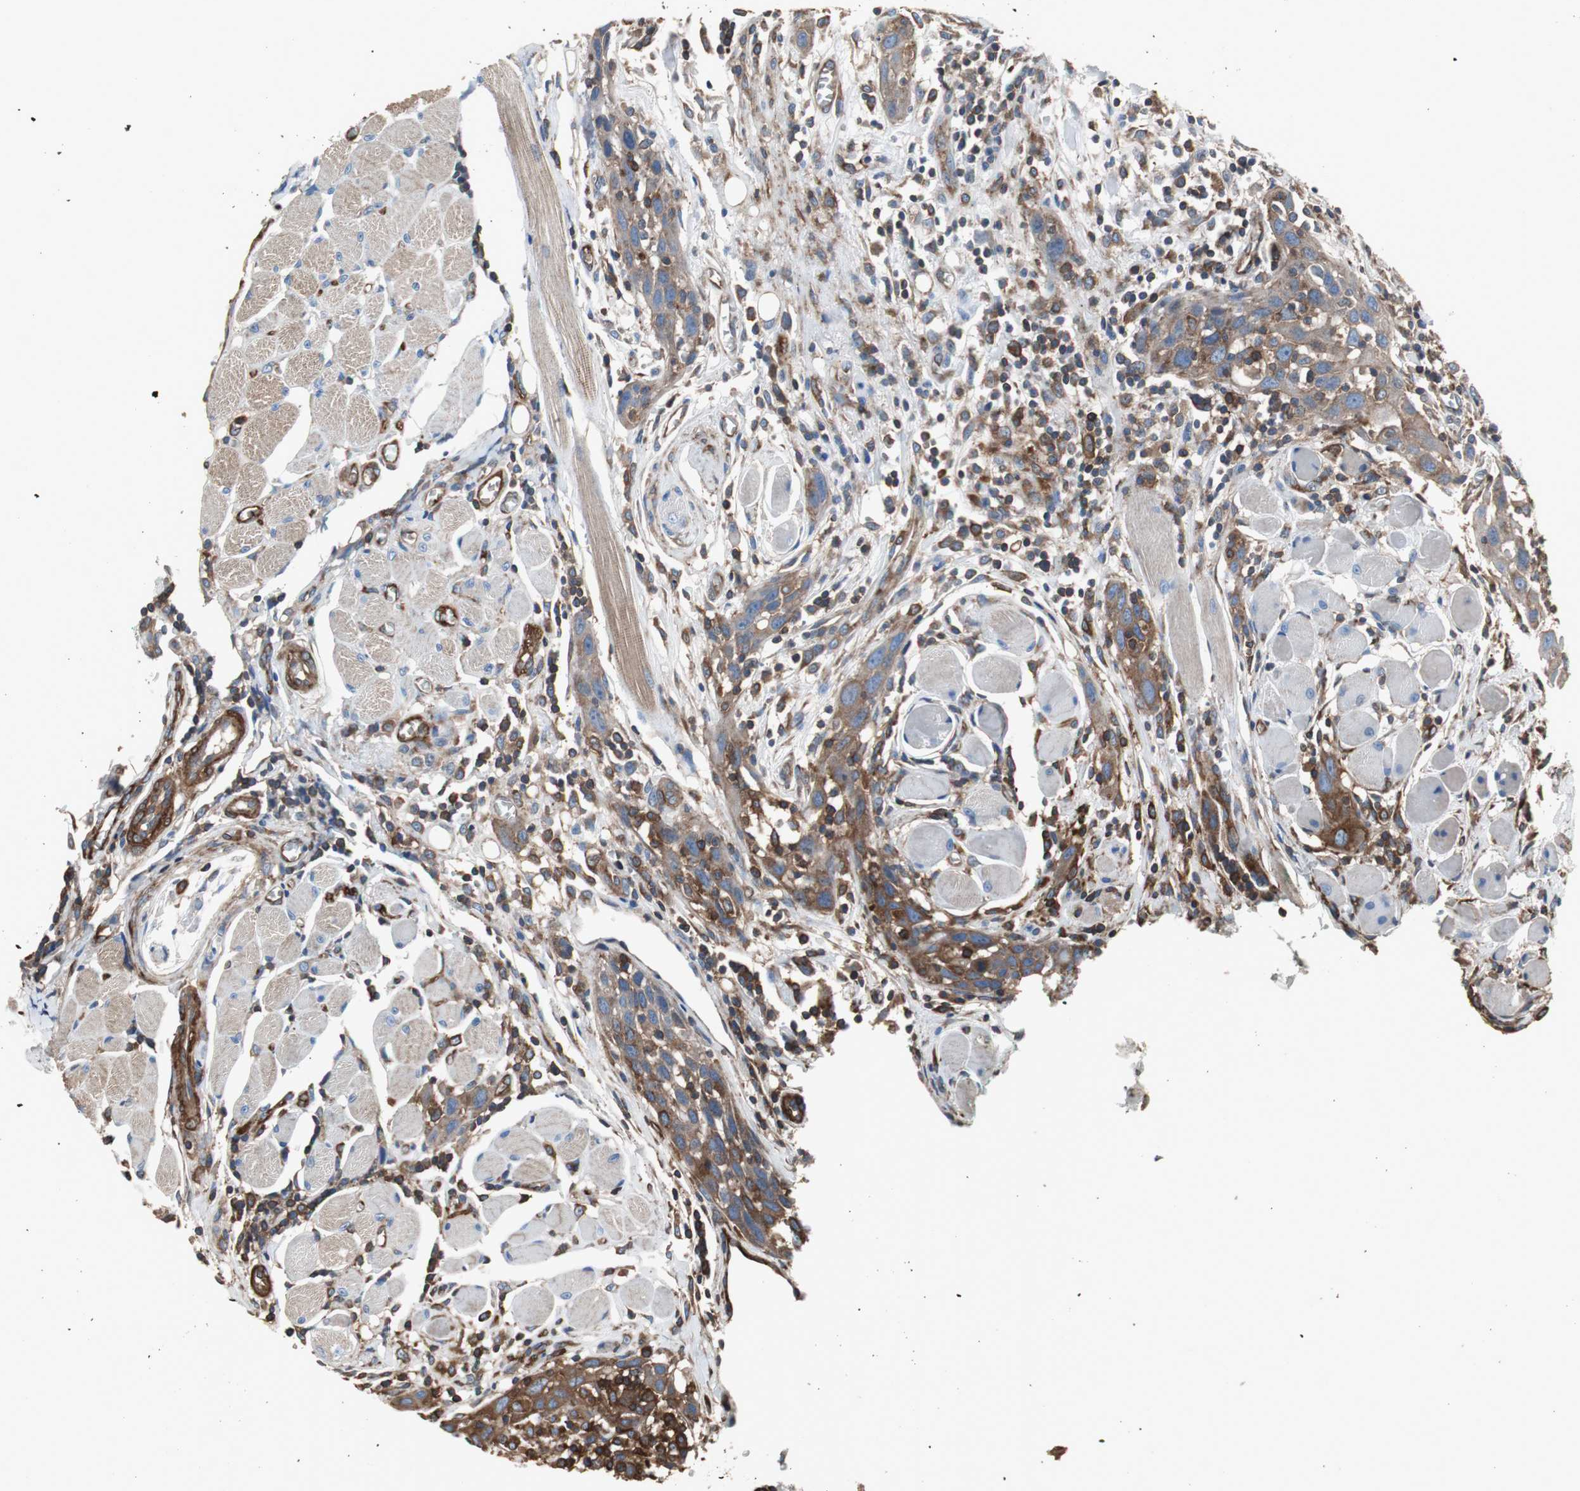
{"staining": {"intensity": "strong", "quantity": ">75%", "location": "cytoplasmic/membranous"}, "tissue": "head and neck cancer", "cell_type": "Tumor cells", "image_type": "cancer", "snomed": [{"axis": "morphology", "description": "Squamous cell carcinoma, NOS"}, {"axis": "topography", "description": "Oral tissue"}, {"axis": "topography", "description": "Head-Neck"}], "caption": "Protein analysis of head and neck cancer (squamous cell carcinoma) tissue exhibits strong cytoplasmic/membranous expression in about >75% of tumor cells.", "gene": "ACTN1", "patient": {"sex": "female", "age": 50}}